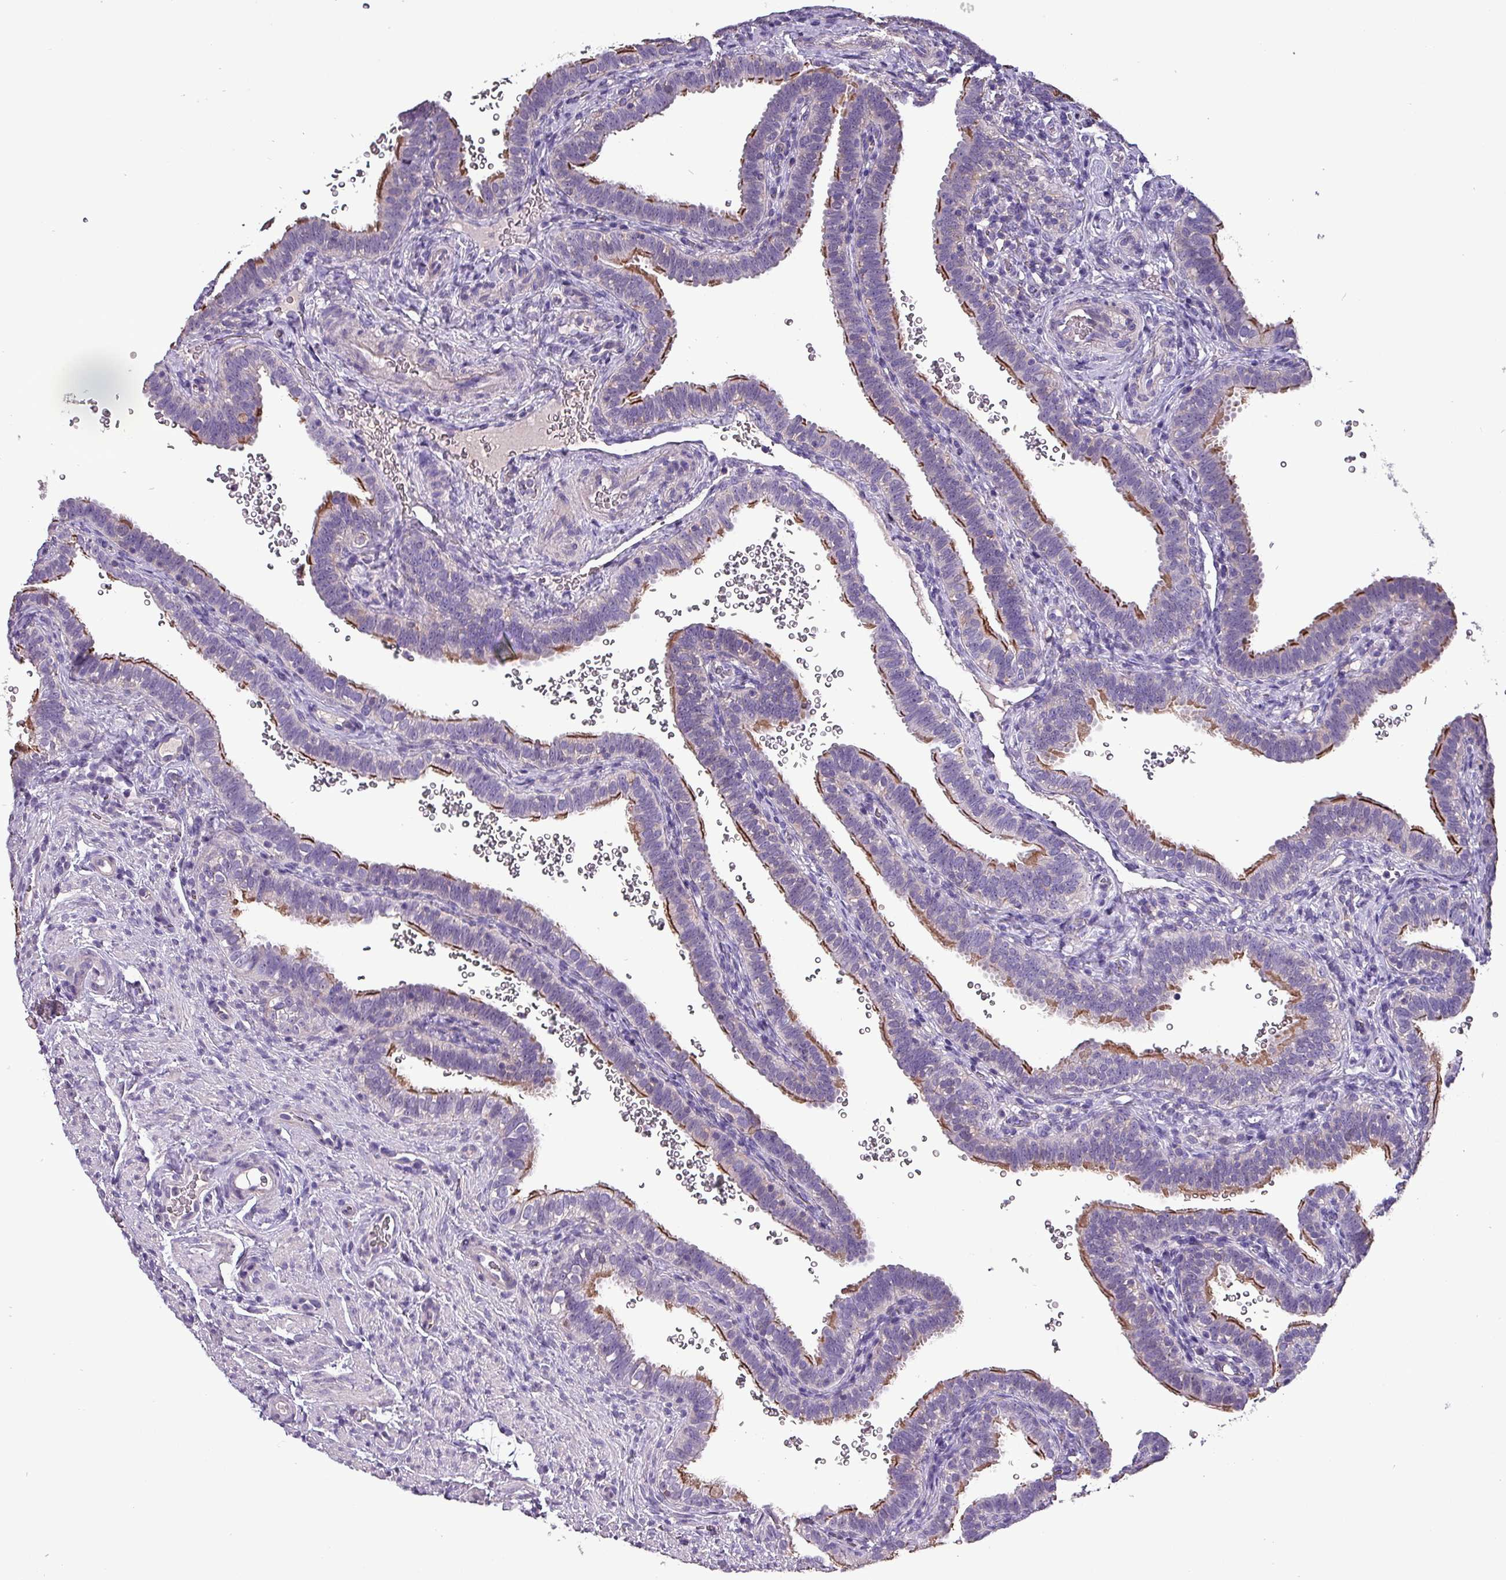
{"staining": {"intensity": "moderate", "quantity": "25%-75%", "location": "cytoplasmic/membranous"}, "tissue": "fallopian tube", "cell_type": "Glandular cells", "image_type": "normal", "snomed": [{"axis": "morphology", "description": "Normal tissue, NOS"}, {"axis": "topography", "description": "Fallopian tube"}], "caption": "Fallopian tube stained with DAB IHC shows medium levels of moderate cytoplasmic/membranous staining in approximately 25%-75% of glandular cells.", "gene": "HTRA4", "patient": {"sex": "female", "age": 41}}